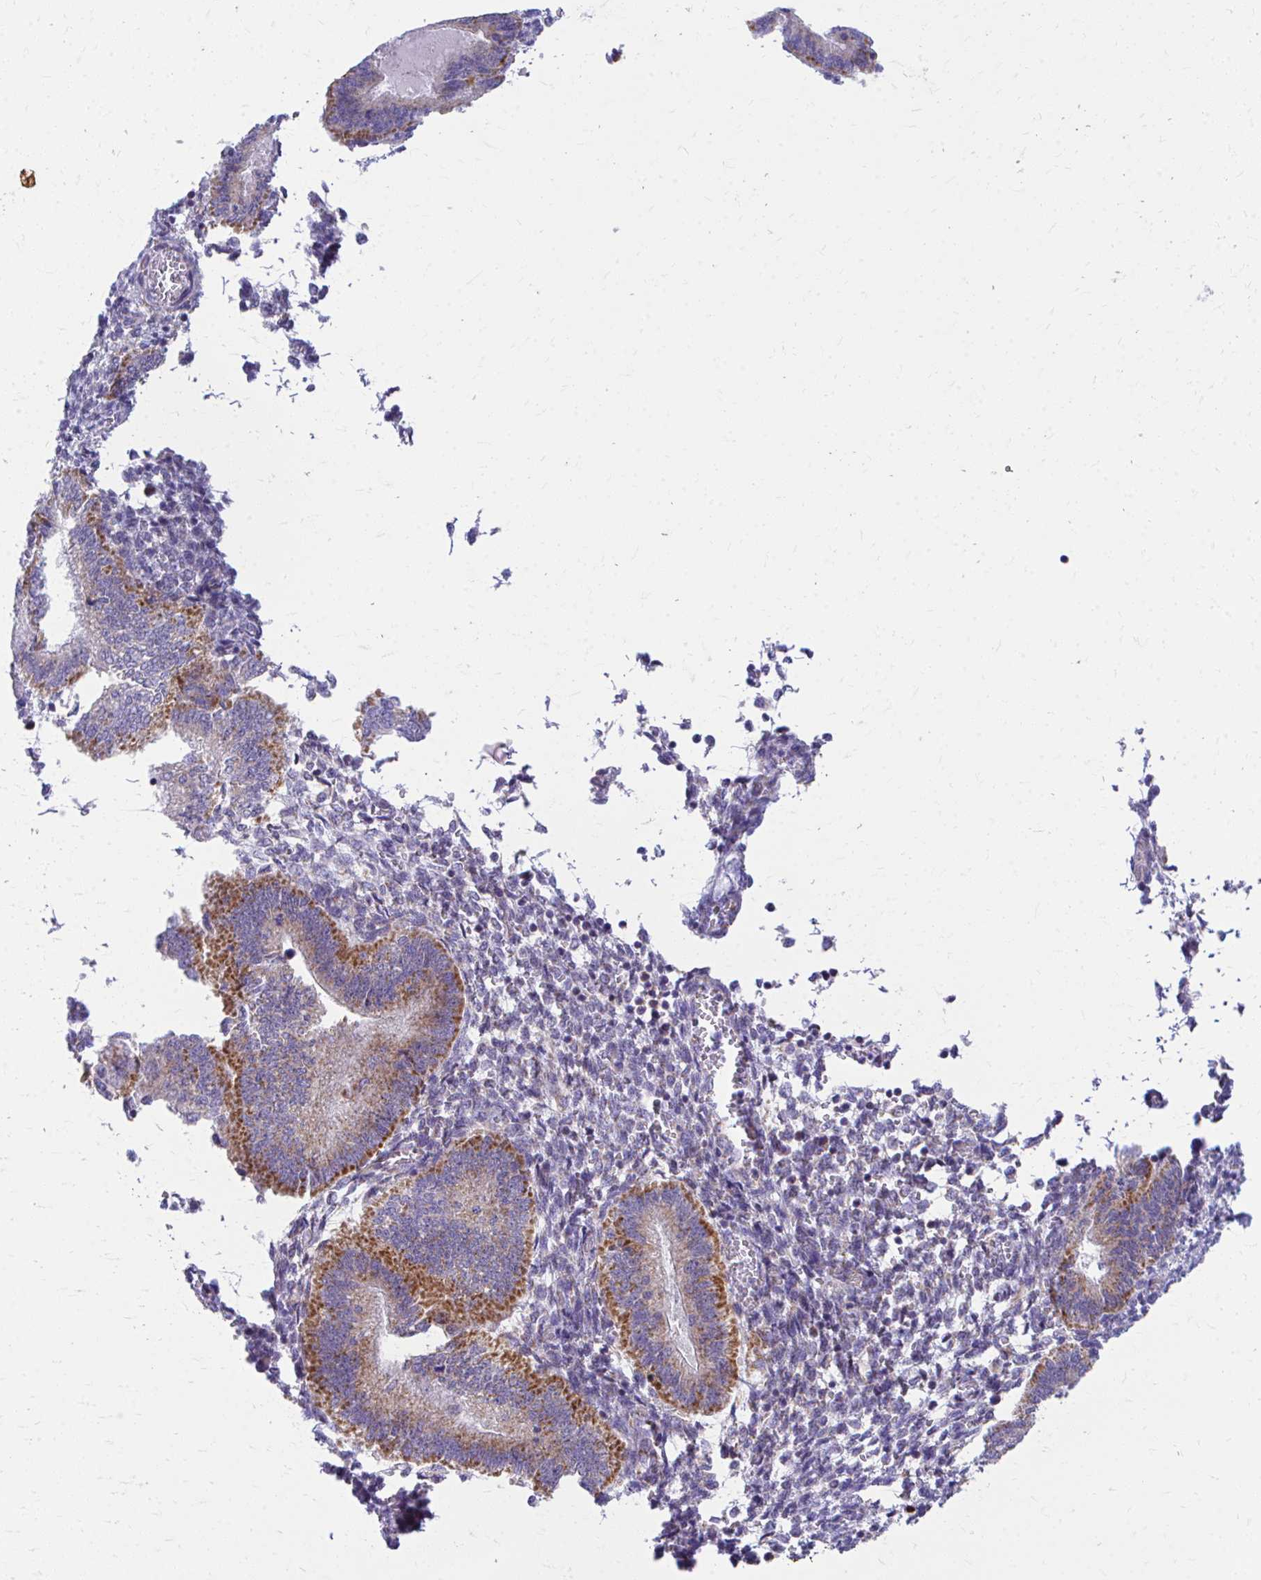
{"staining": {"intensity": "weak", "quantity": "<25%", "location": "cytoplasmic/membranous"}, "tissue": "endometrium", "cell_type": "Cells in endometrial stroma", "image_type": "normal", "snomed": [{"axis": "morphology", "description": "Normal tissue, NOS"}, {"axis": "topography", "description": "Endometrium"}], "caption": "Immunohistochemical staining of unremarkable endometrium demonstrates no significant expression in cells in endometrial stroma.", "gene": "MRPL19", "patient": {"sex": "female", "age": 25}}